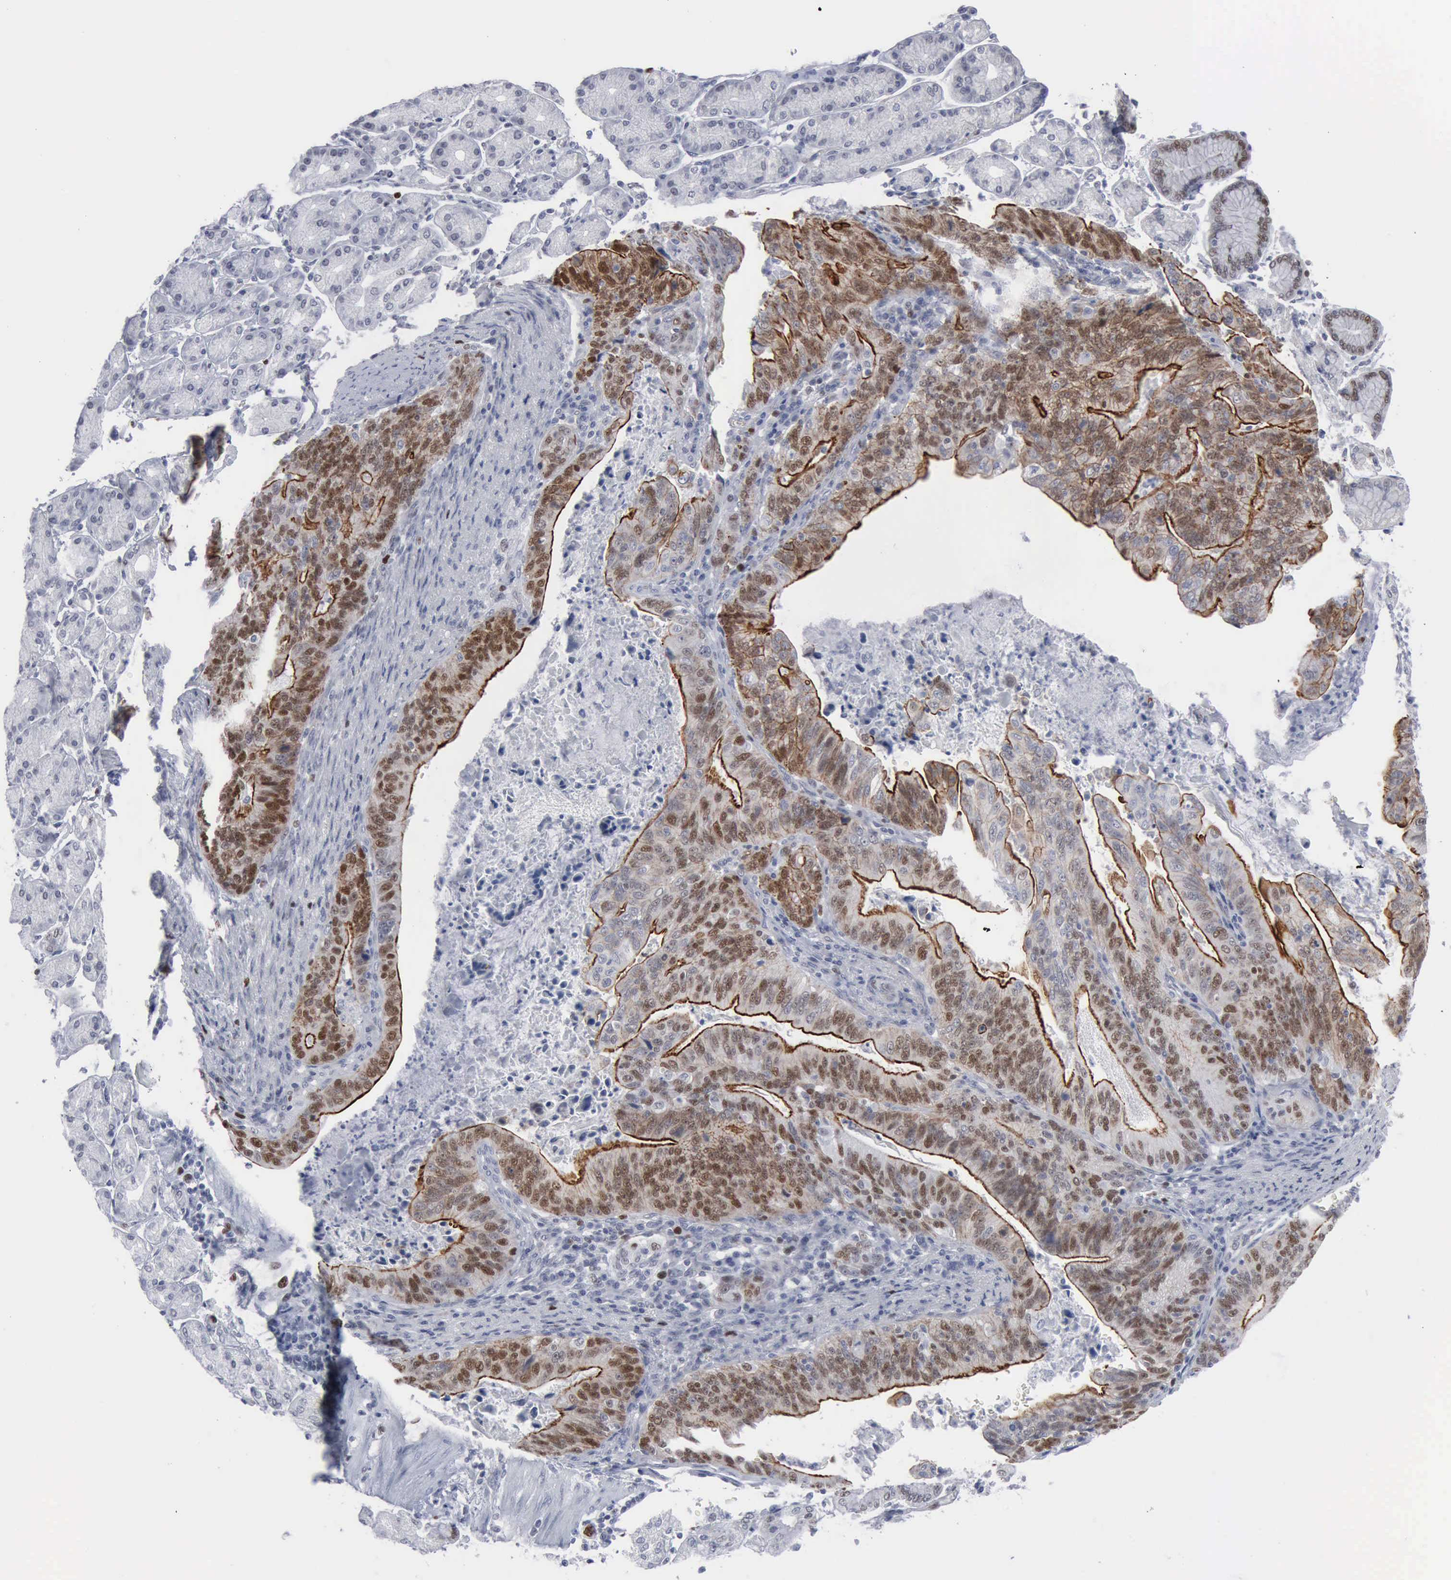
{"staining": {"intensity": "strong", "quantity": "25%-75%", "location": "cytoplasmic/membranous,nuclear"}, "tissue": "stomach cancer", "cell_type": "Tumor cells", "image_type": "cancer", "snomed": [{"axis": "morphology", "description": "Adenocarcinoma, NOS"}, {"axis": "topography", "description": "Stomach, upper"}], "caption": "An image of stomach adenocarcinoma stained for a protein demonstrates strong cytoplasmic/membranous and nuclear brown staining in tumor cells.", "gene": "MCM5", "patient": {"sex": "female", "age": 50}}